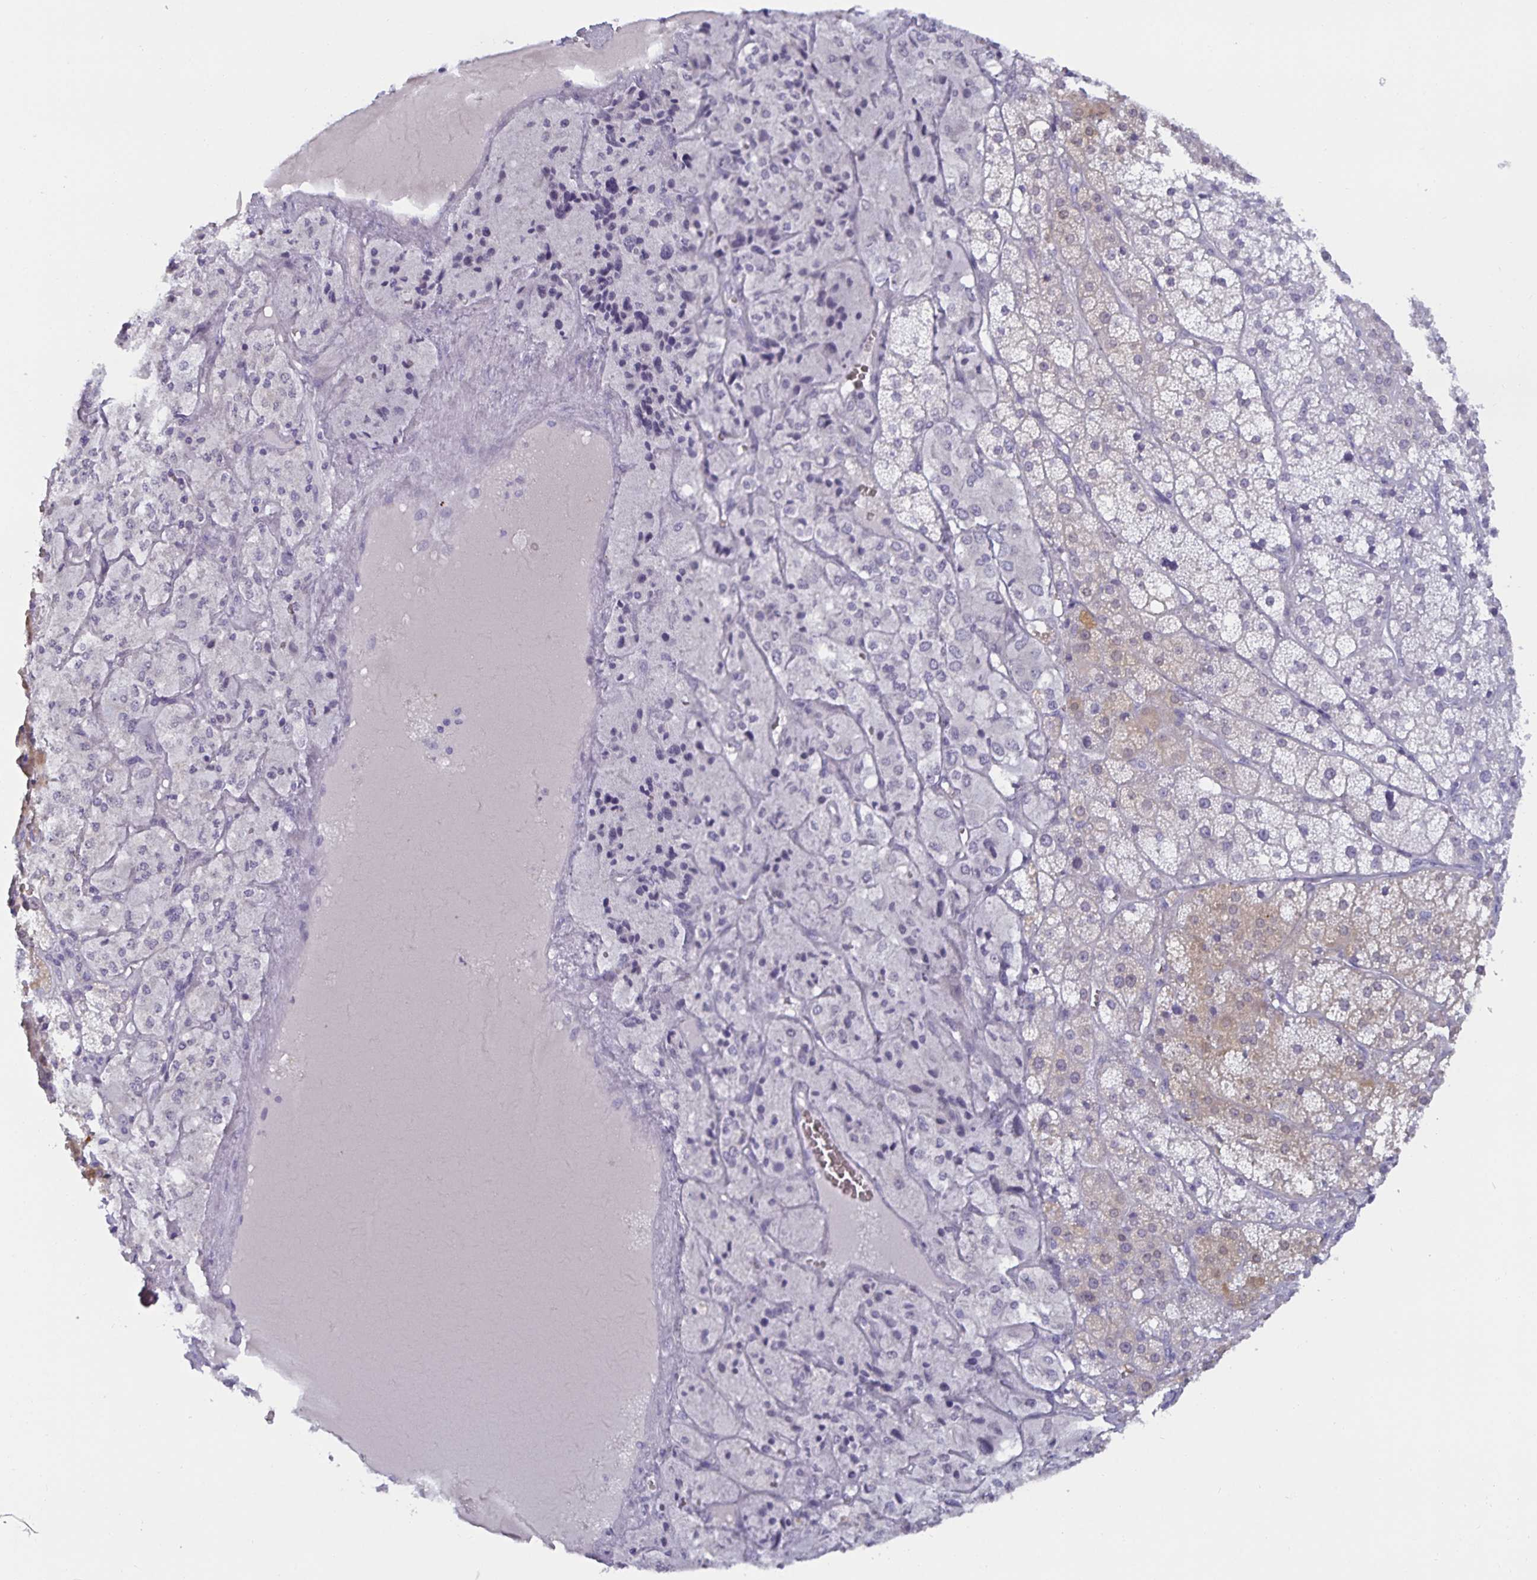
{"staining": {"intensity": "weak", "quantity": "<25%", "location": "cytoplasmic/membranous"}, "tissue": "adrenal gland", "cell_type": "Glandular cells", "image_type": "normal", "snomed": [{"axis": "morphology", "description": "Normal tissue, NOS"}, {"axis": "topography", "description": "Adrenal gland"}], "caption": "An immunohistochemistry (IHC) photomicrograph of normal adrenal gland is shown. There is no staining in glandular cells of adrenal gland.", "gene": "MON2", "patient": {"sex": "male", "age": 53}}